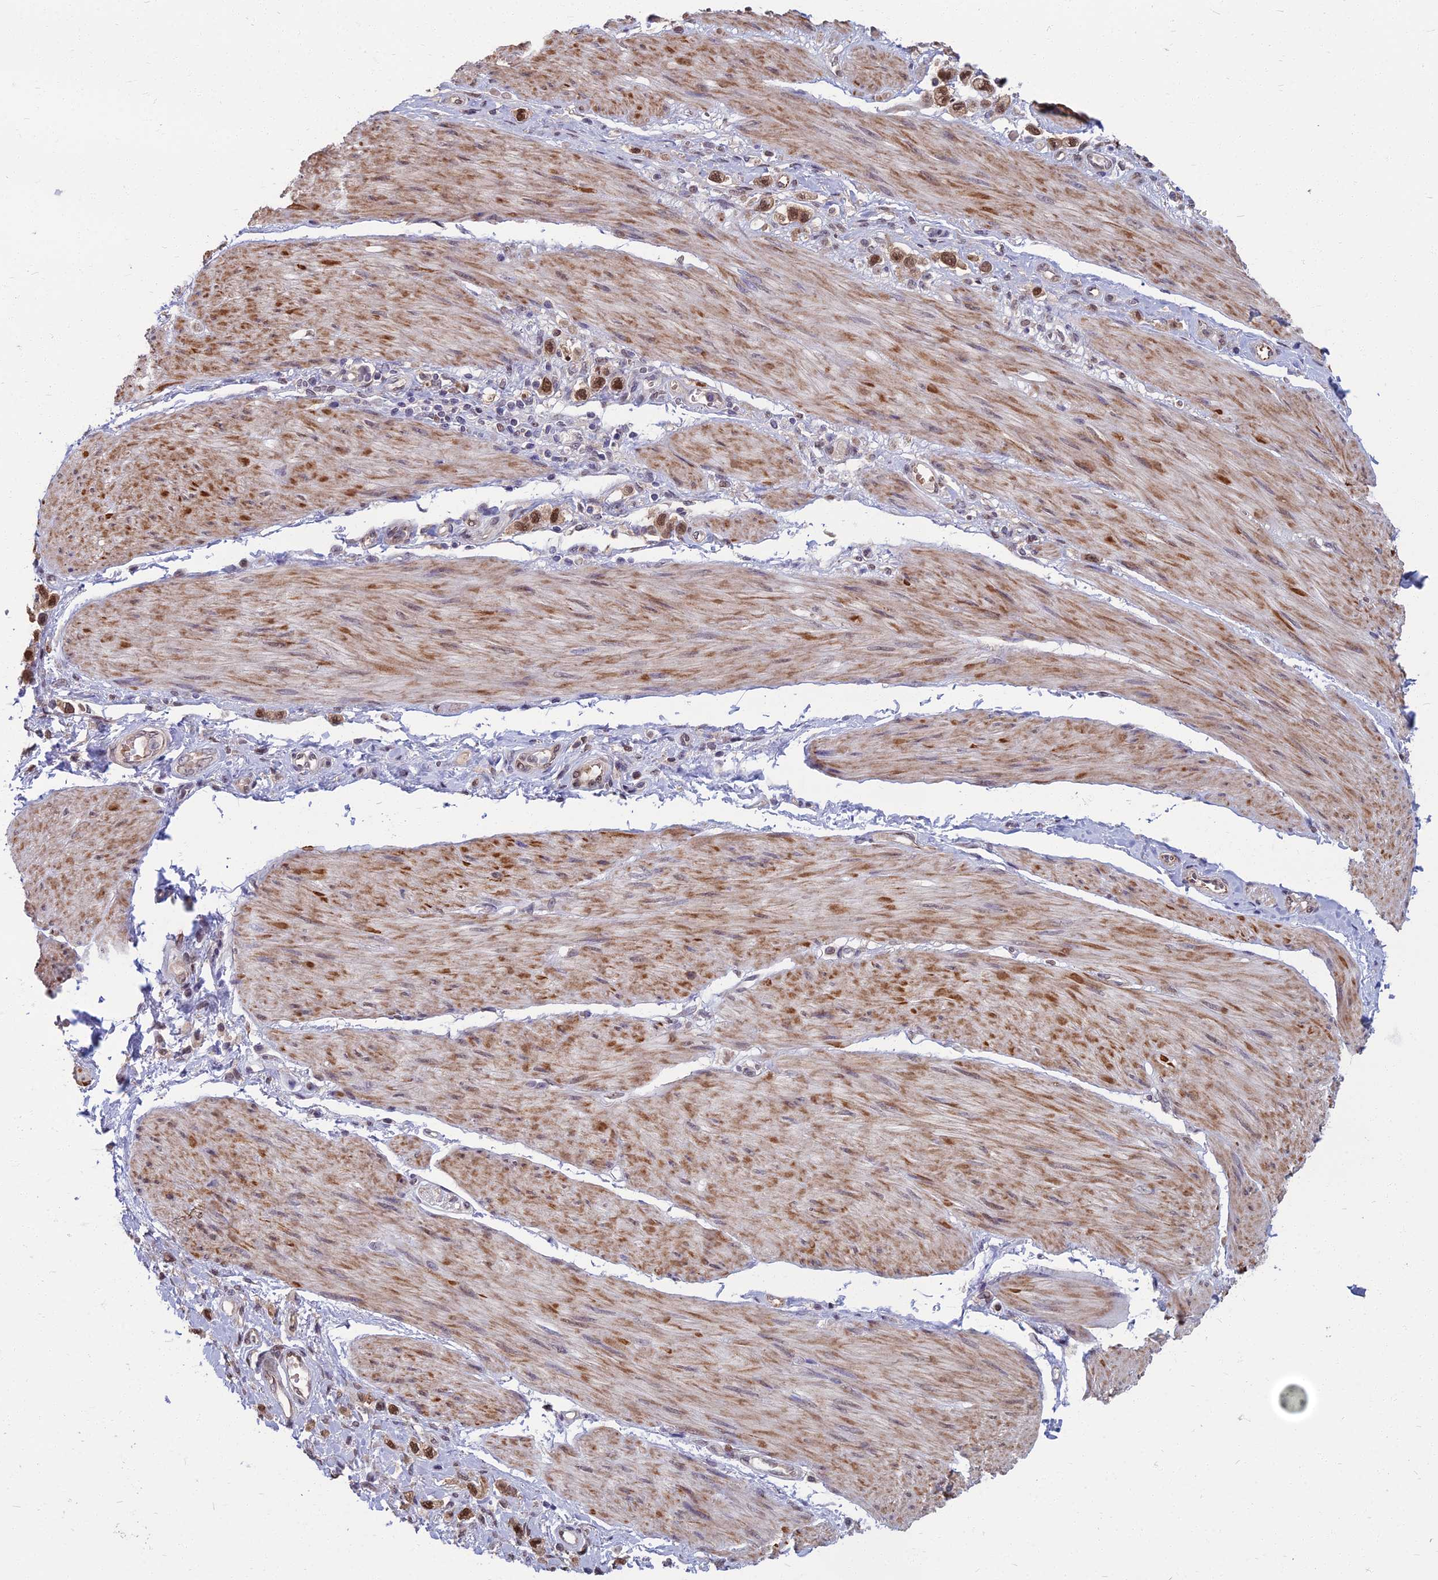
{"staining": {"intensity": "moderate", "quantity": ">75%", "location": "nuclear"}, "tissue": "stomach cancer", "cell_type": "Tumor cells", "image_type": "cancer", "snomed": [{"axis": "morphology", "description": "Adenocarcinoma, NOS"}, {"axis": "topography", "description": "Stomach"}], "caption": "Immunohistochemistry (IHC) (DAB (3,3'-diaminobenzidine)) staining of human stomach cancer displays moderate nuclear protein staining in about >75% of tumor cells. The staining was performed using DAB to visualize the protein expression in brown, while the nuclei were stained in blue with hematoxylin (Magnification: 20x).", "gene": "NR4A3", "patient": {"sex": "female", "age": 65}}